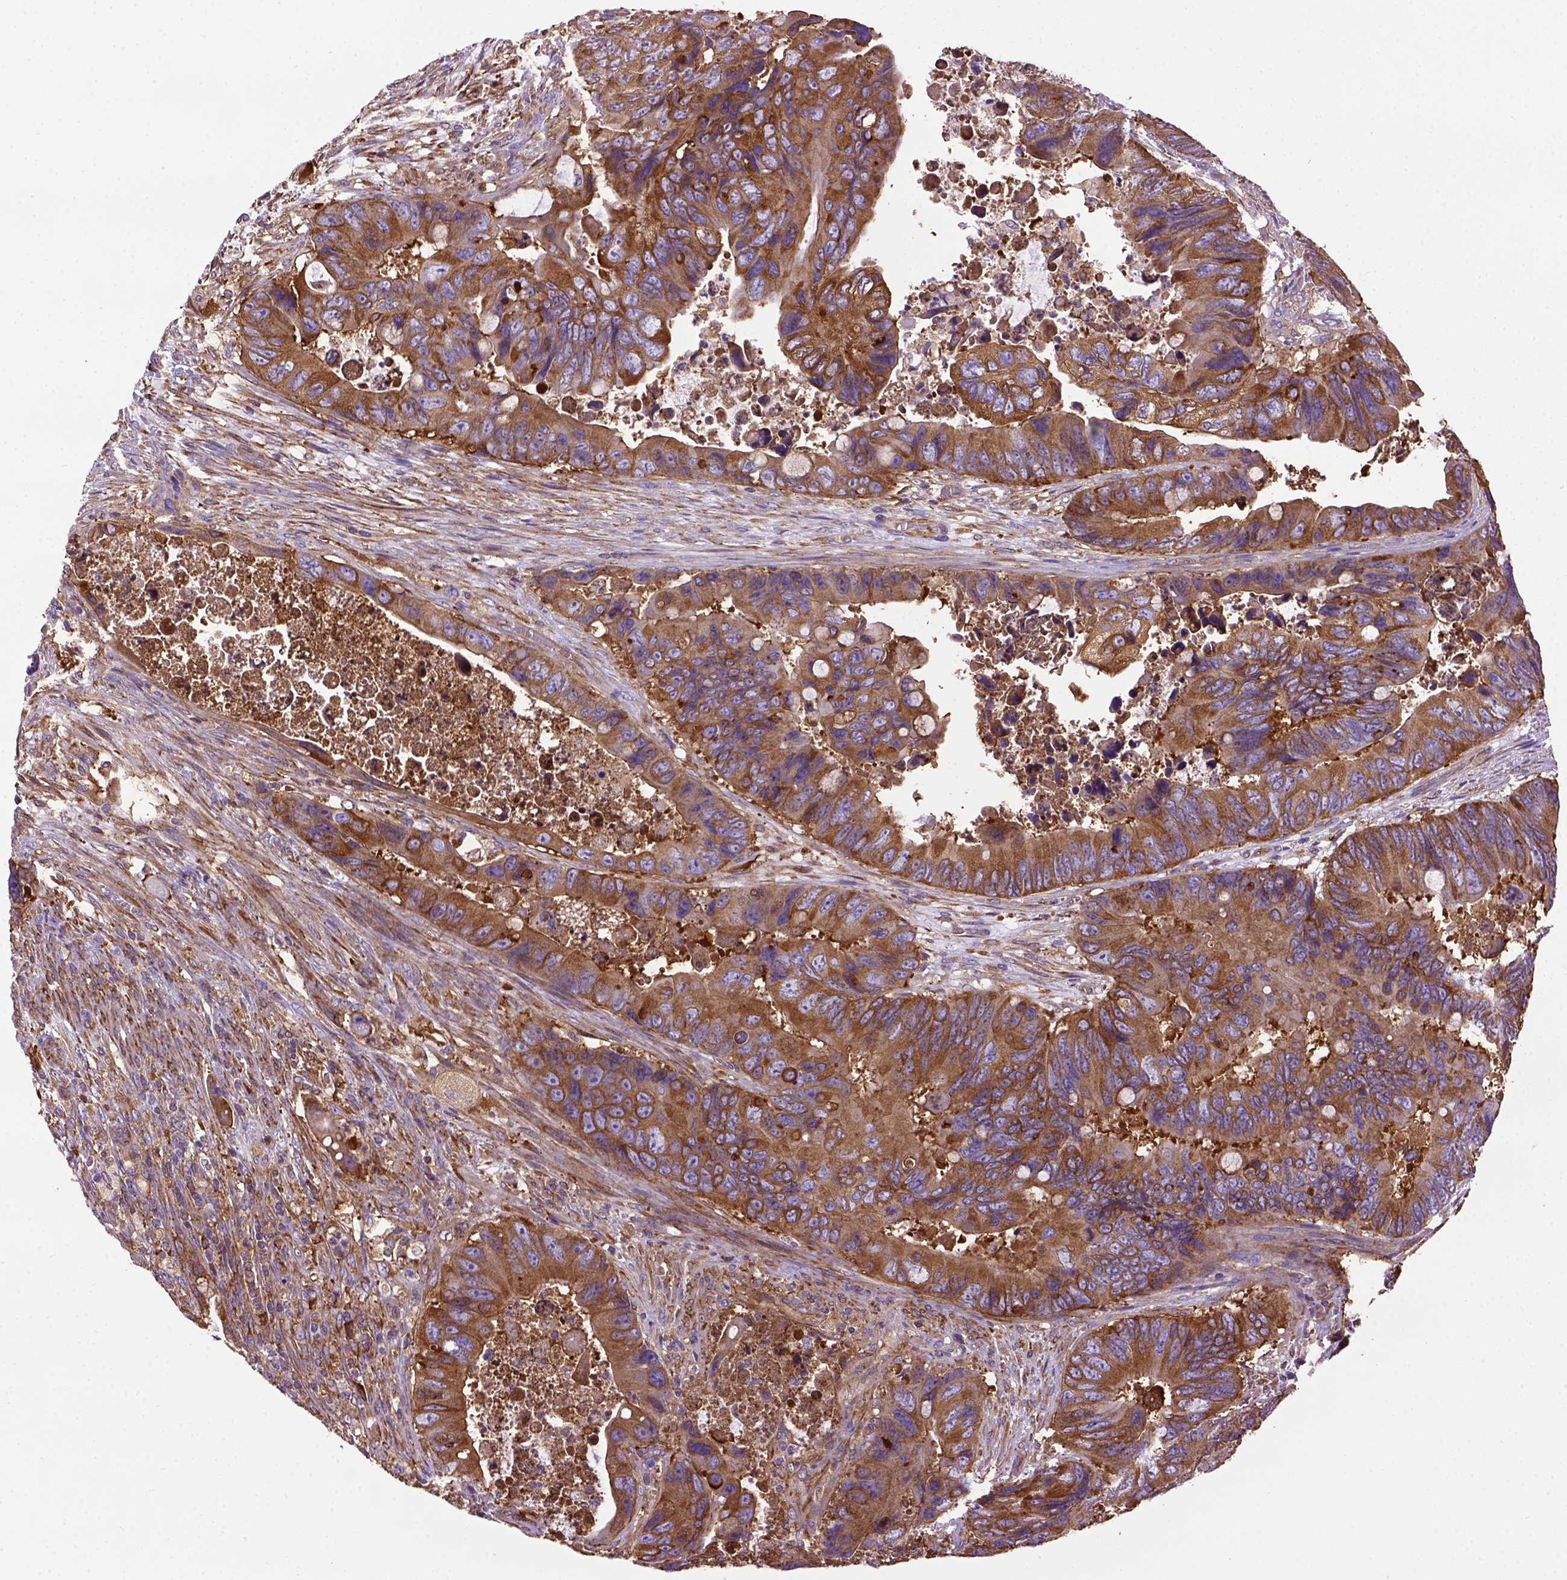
{"staining": {"intensity": "moderate", "quantity": ">75%", "location": "cytoplasmic/membranous"}, "tissue": "colorectal cancer", "cell_type": "Tumor cells", "image_type": "cancer", "snomed": [{"axis": "morphology", "description": "Adenocarcinoma, NOS"}, {"axis": "topography", "description": "Rectum"}], "caption": "This is an image of immunohistochemistry (IHC) staining of colorectal cancer, which shows moderate positivity in the cytoplasmic/membranous of tumor cells.", "gene": "MVP", "patient": {"sex": "male", "age": 63}}